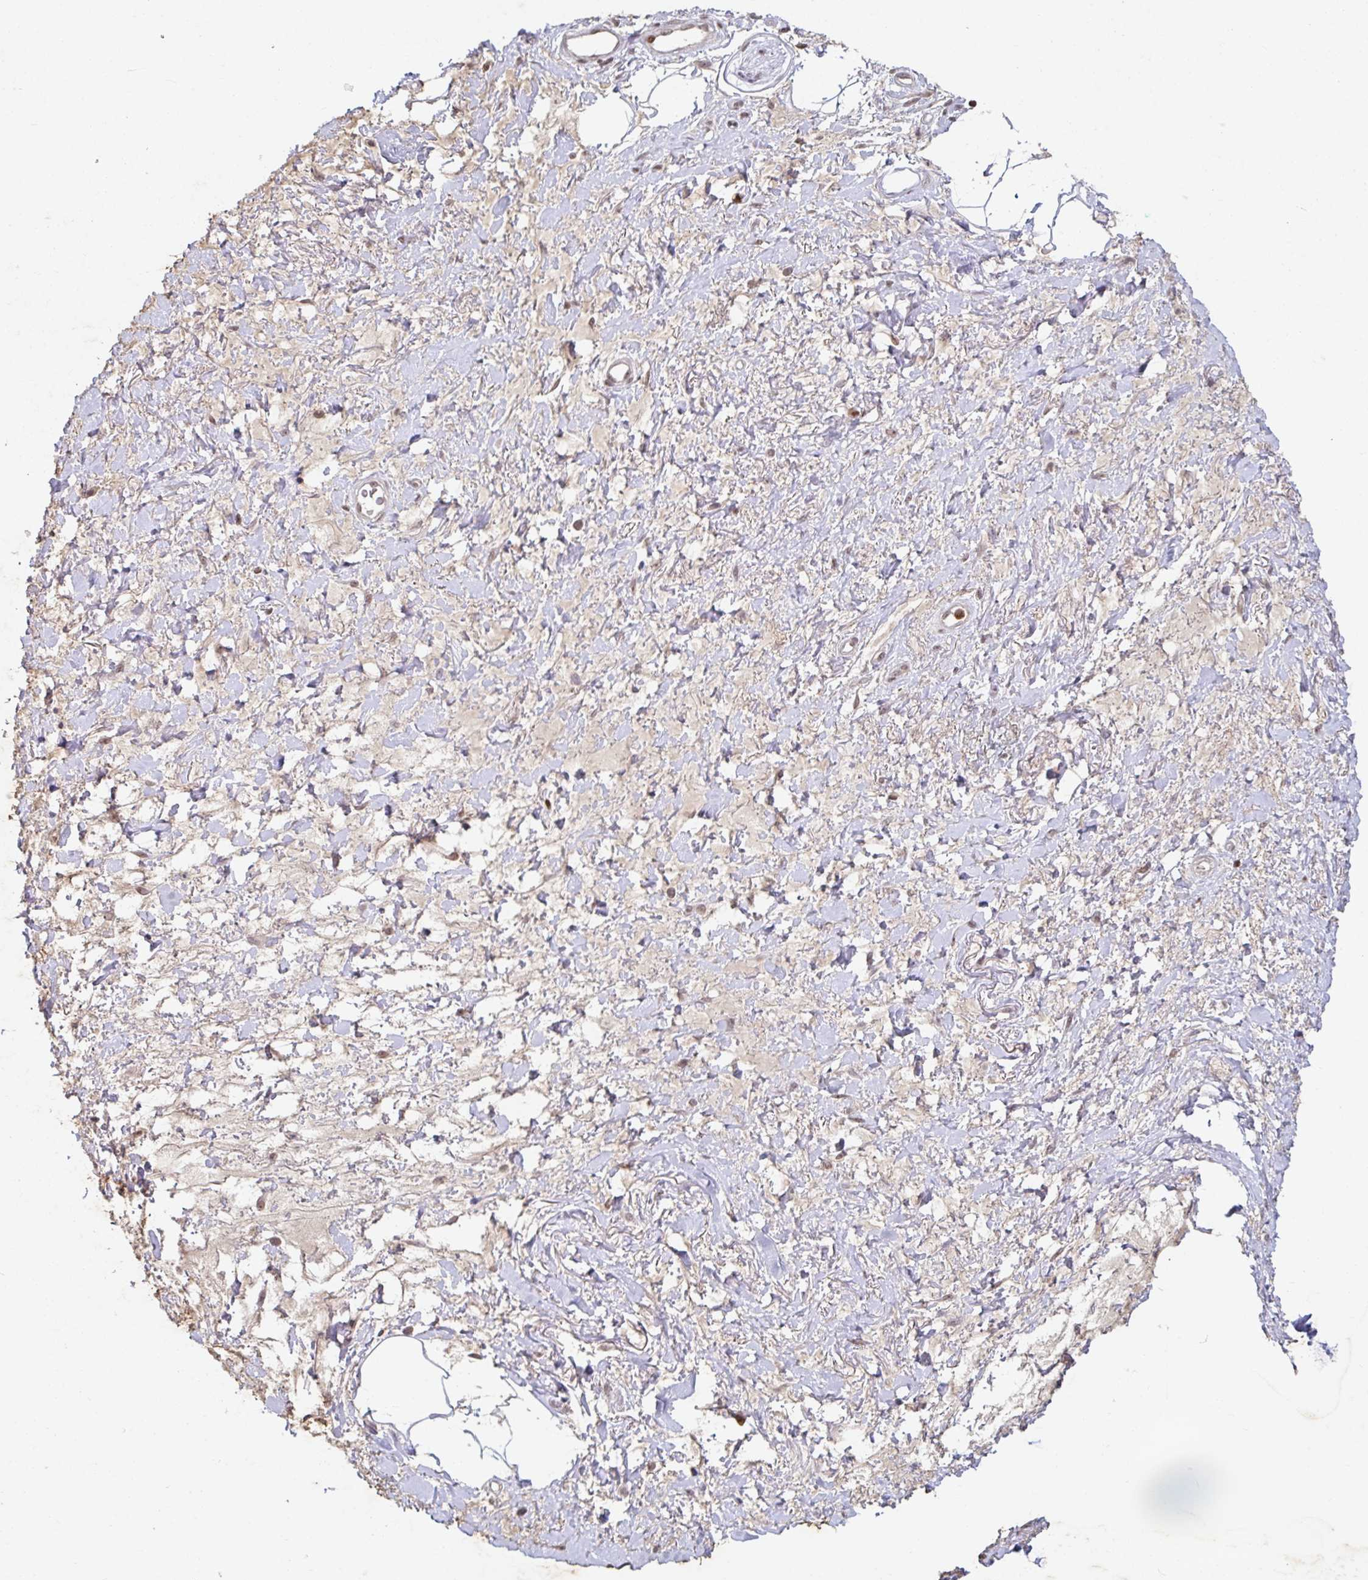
{"staining": {"intensity": "negative", "quantity": "none", "location": "none"}, "tissue": "adipose tissue", "cell_type": "Adipocytes", "image_type": "normal", "snomed": [{"axis": "morphology", "description": "Normal tissue, NOS"}, {"axis": "topography", "description": "Vagina"}, {"axis": "topography", "description": "Peripheral nerve tissue"}], "caption": "Immunohistochemical staining of normal adipose tissue reveals no significant staining in adipocytes. (Stains: DAB (3,3'-diaminobenzidine) IHC with hematoxylin counter stain, Microscopy: brightfield microscopy at high magnification).", "gene": "C19orf53", "patient": {"sex": "female", "age": 71}}